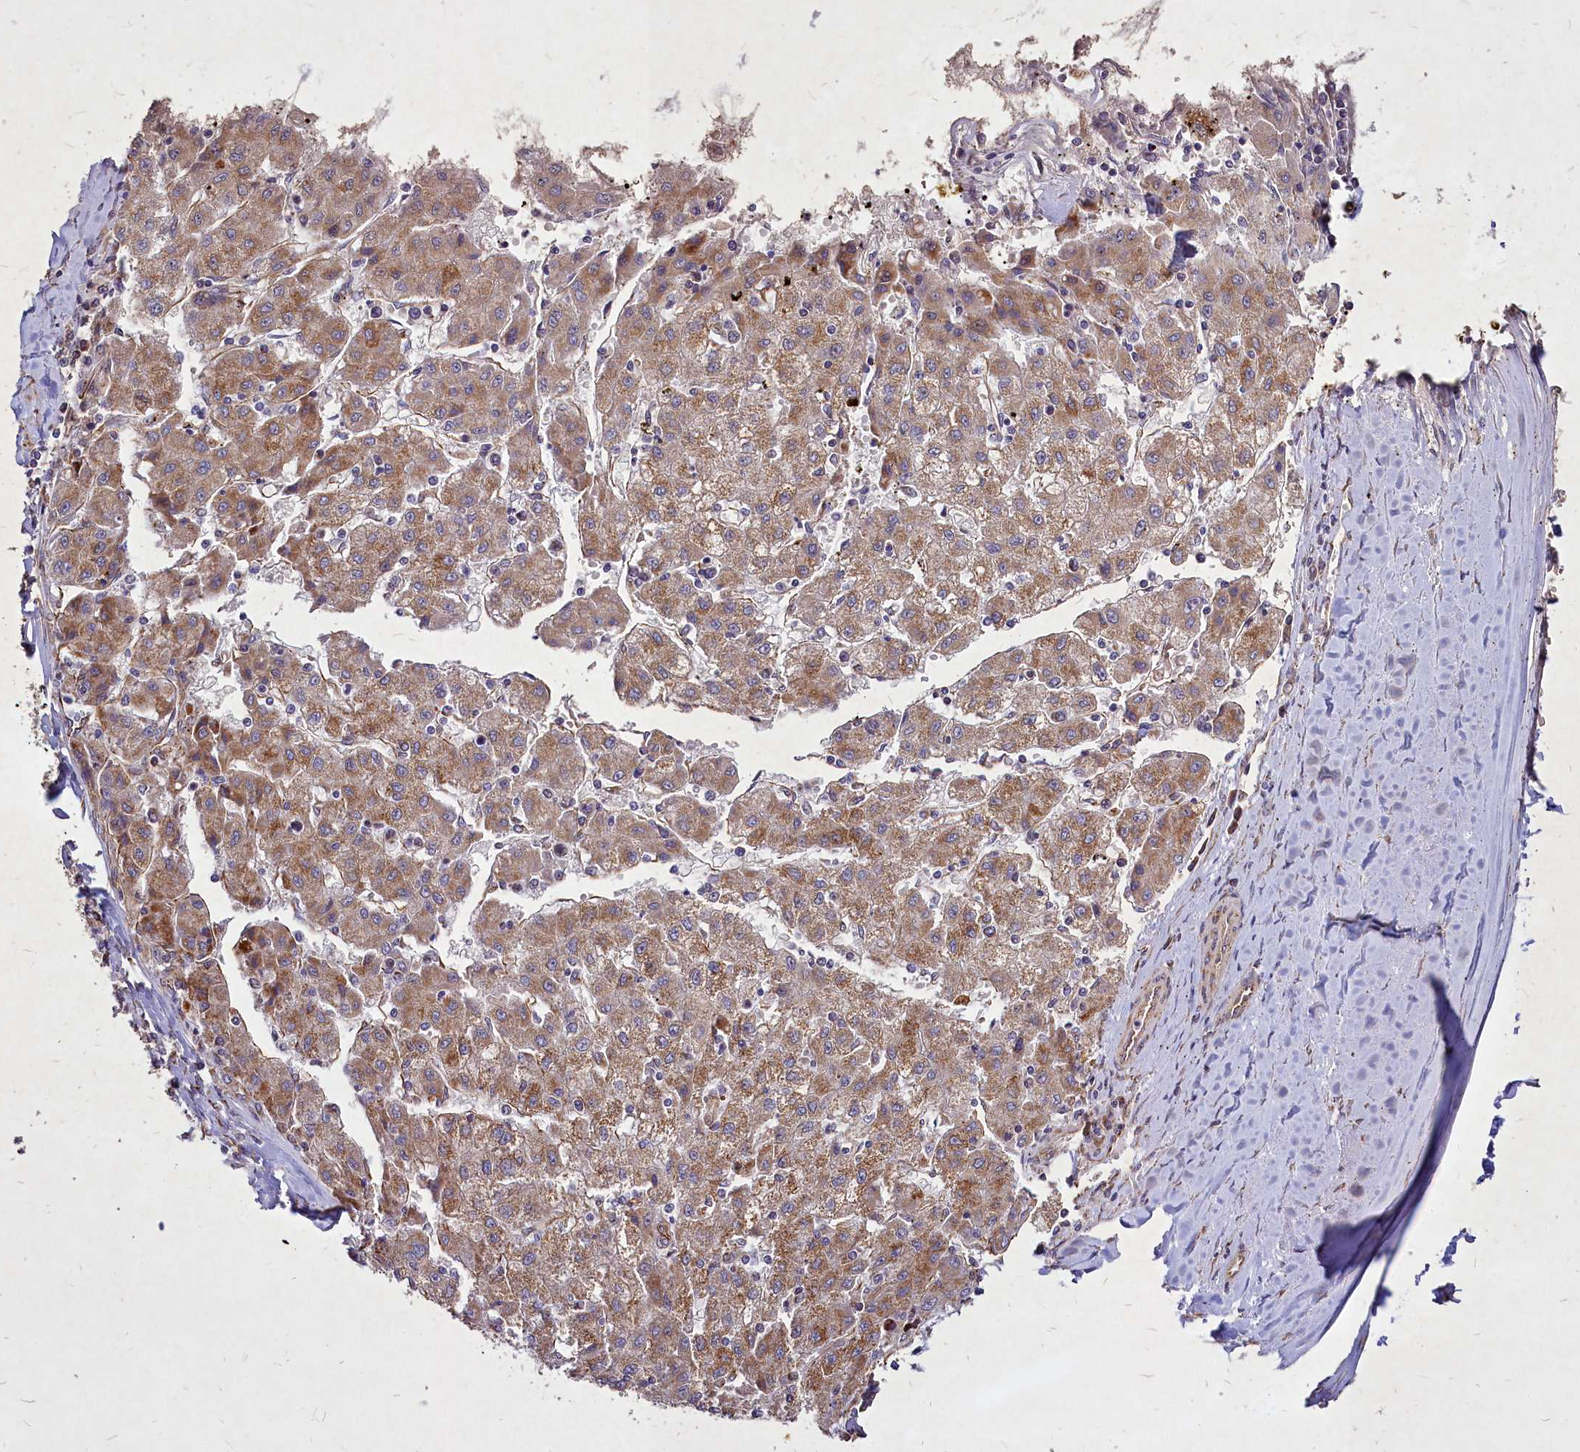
{"staining": {"intensity": "moderate", "quantity": "25%-75%", "location": "cytoplasmic/membranous"}, "tissue": "liver cancer", "cell_type": "Tumor cells", "image_type": "cancer", "snomed": [{"axis": "morphology", "description": "Carcinoma, Hepatocellular, NOS"}, {"axis": "topography", "description": "Liver"}], "caption": "Protein positivity by immunohistochemistry demonstrates moderate cytoplasmic/membranous positivity in about 25%-75% of tumor cells in liver hepatocellular carcinoma. The protein is stained brown, and the nuclei are stained in blue (DAB IHC with brightfield microscopy, high magnification).", "gene": "SKA1", "patient": {"sex": "male", "age": 72}}